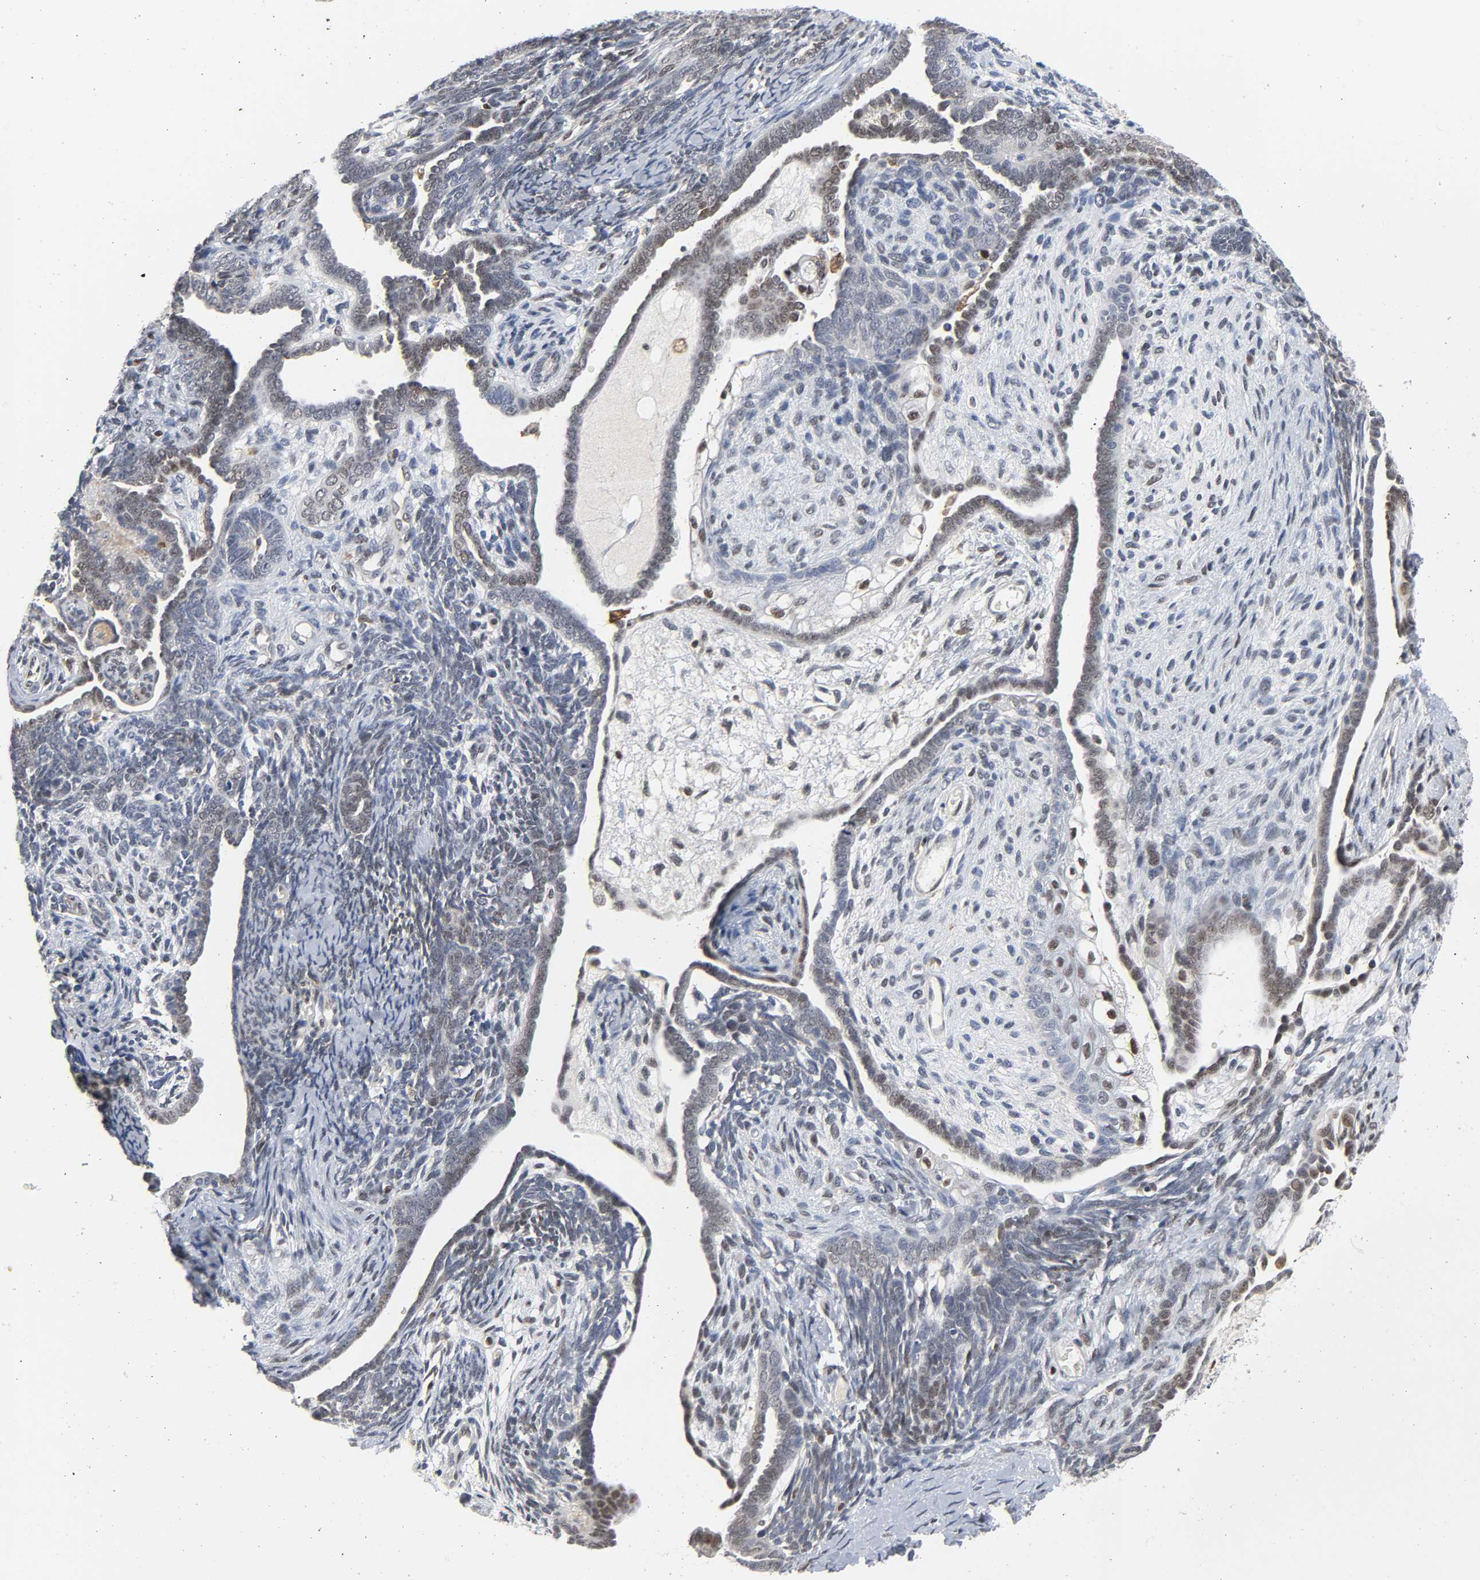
{"staining": {"intensity": "weak", "quantity": "<25%", "location": "nuclear"}, "tissue": "endometrial cancer", "cell_type": "Tumor cells", "image_type": "cancer", "snomed": [{"axis": "morphology", "description": "Neoplasm, malignant, NOS"}, {"axis": "topography", "description": "Endometrium"}], "caption": "An image of endometrial neoplasm (malignant) stained for a protein shows no brown staining in tumor cells.", "gene": "KAT2B", "patient": {"sex": "female", "age": 74}}